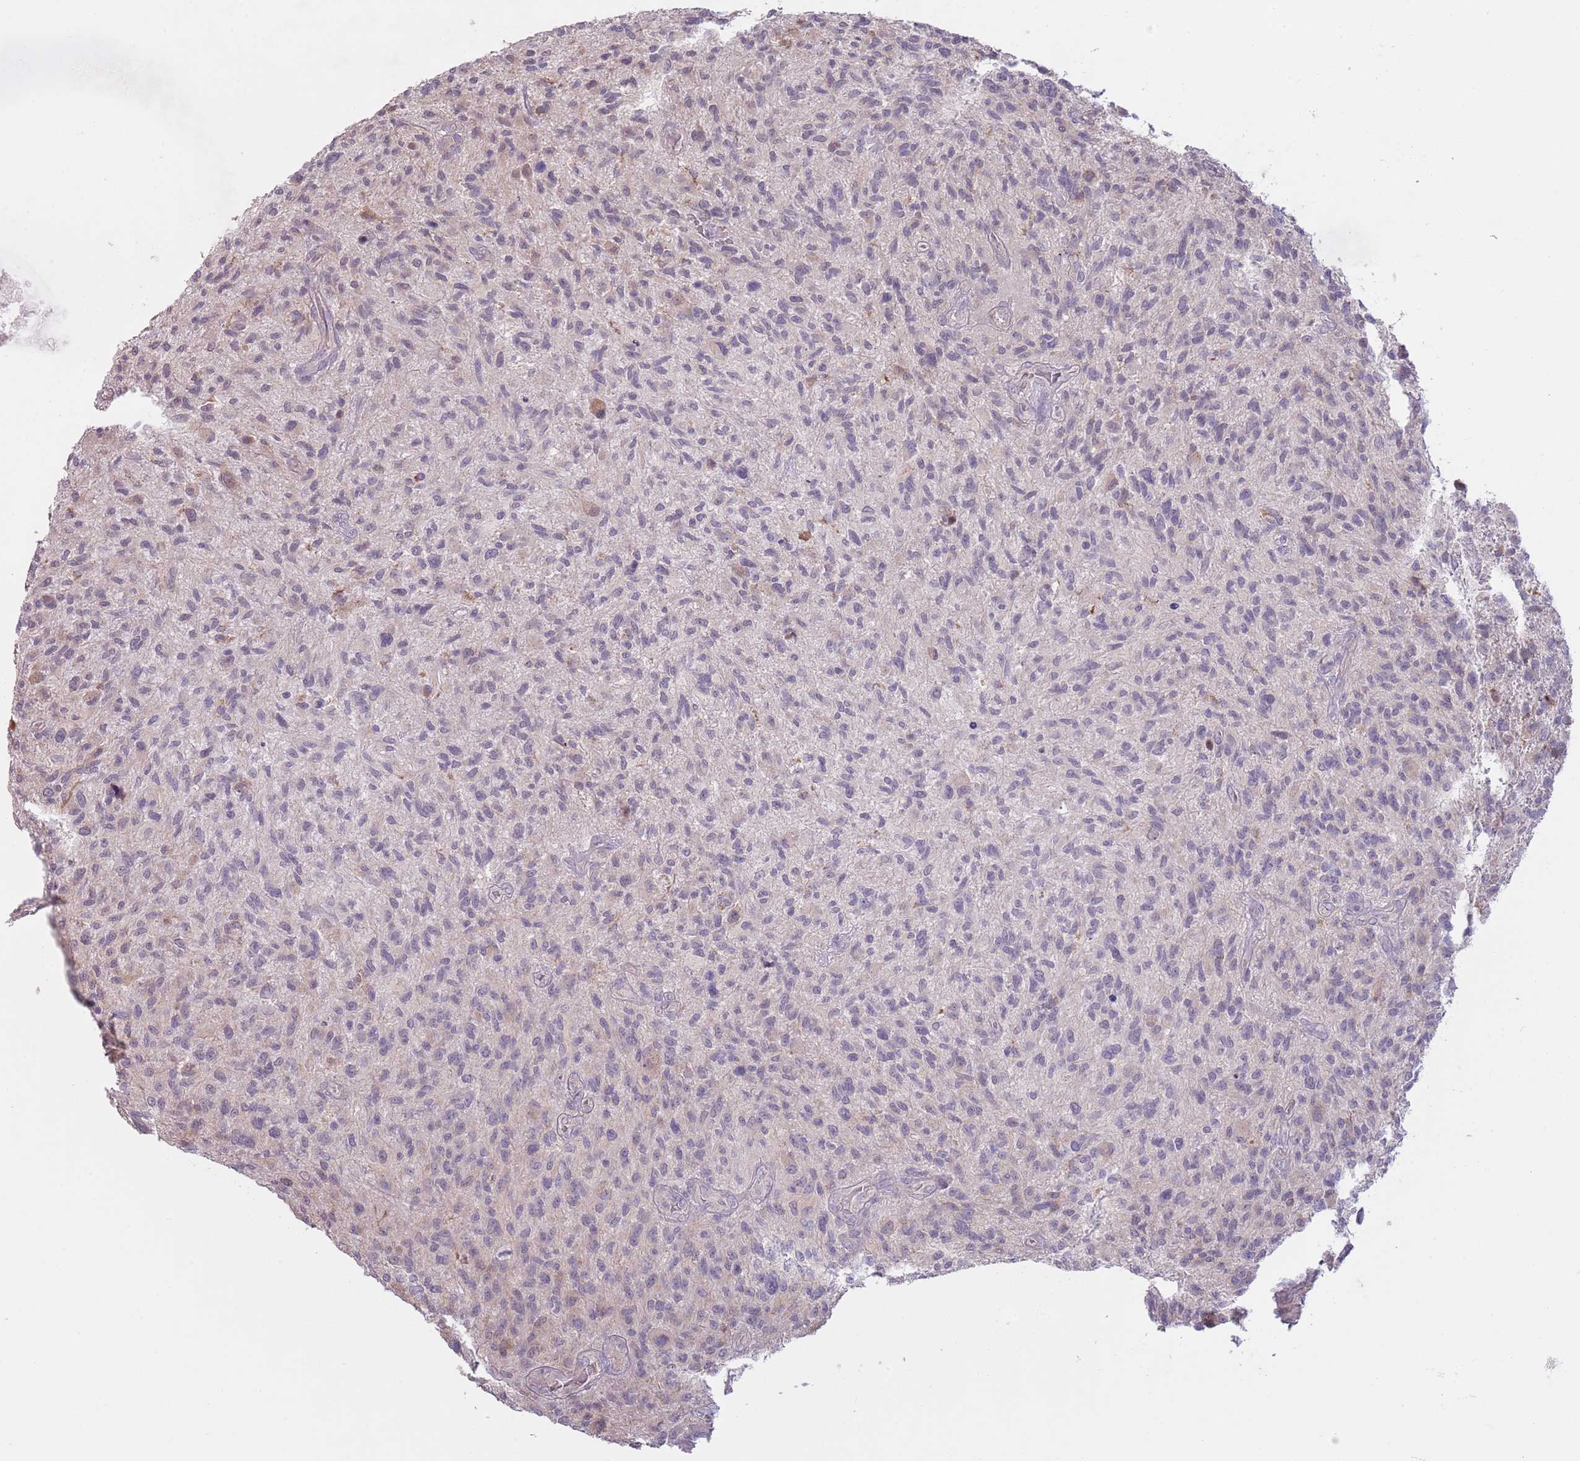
{"staining": {"intensity": "negative", "quantity": "none", "location": "none"}, "tissue": "glioma", "cell_type": "Tumor cells", "image_type": "cancer", "snomed": [{"axis": "morphology", "description": "Glioma, malignant, High grade"}, {"axis": "topography", "description": "Brain"}], "caption": "DAB (3,3'-diaminobenzidine) immunohistochemical staining of human malignant glioma (high-grade) reveals no significant staining in tumor cells. (DAB IHC, high magnification).", "gene": "LDHD", "patient": {"sex": "male", "age": 47}}